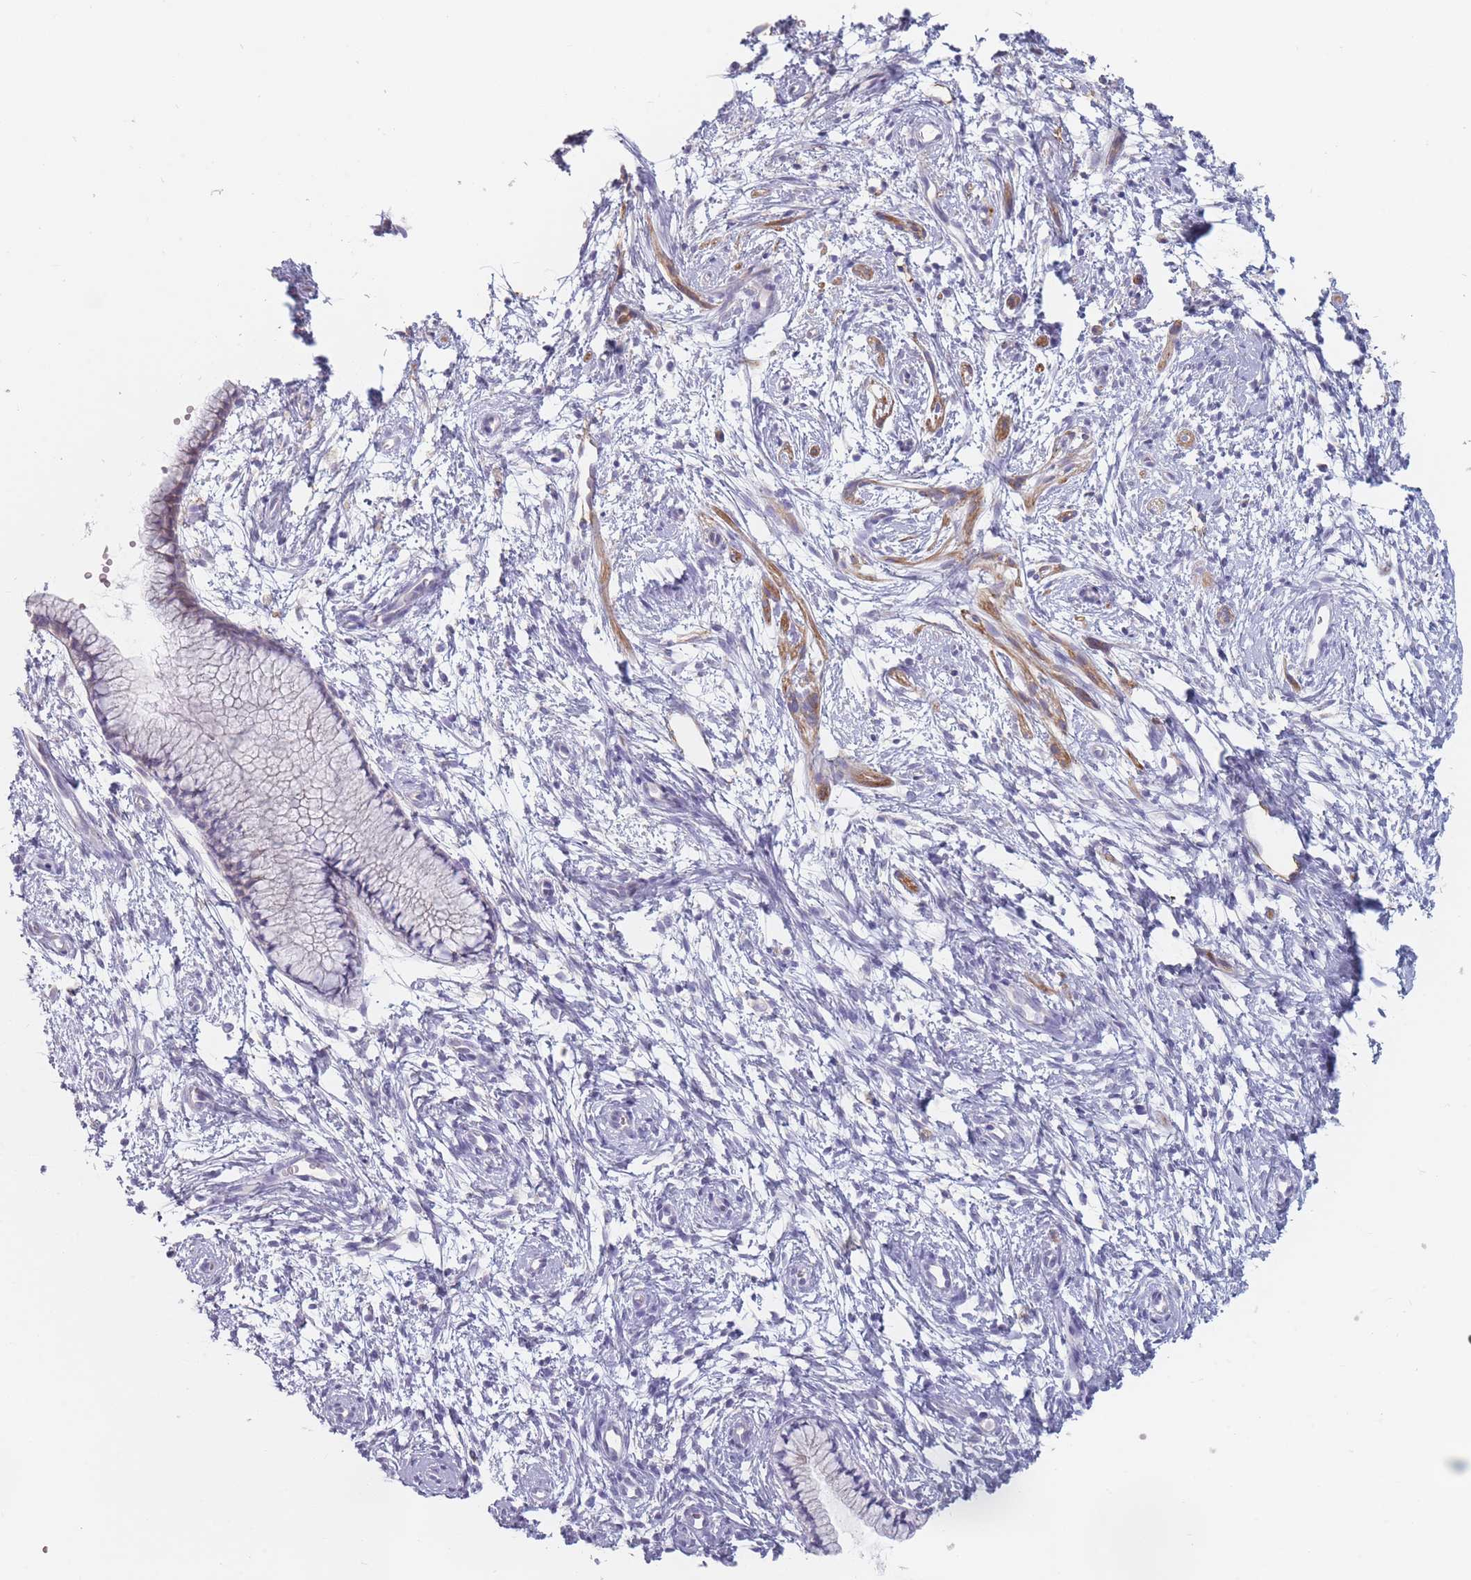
{"staining": {"intensity": "weak", "quantity": "<25%", "location": "cytoplasmic/membranous"}, "tissue": "cervix", "cell_type": "Glandular cells", "image_type": "normal", "snomed": [{"axis": "morphology", "description": "Normal tissue, NOS"}, {"axis": "topography", "description": "Cervix"}], "caption": "DAB (3,3'-diaminobenzidine) immunohistochemical staining of benign human cervix exhibits no significant staining in glandular cells.", "gene": "ERBIN", "patient": {"sex": "female", "age": 57}}